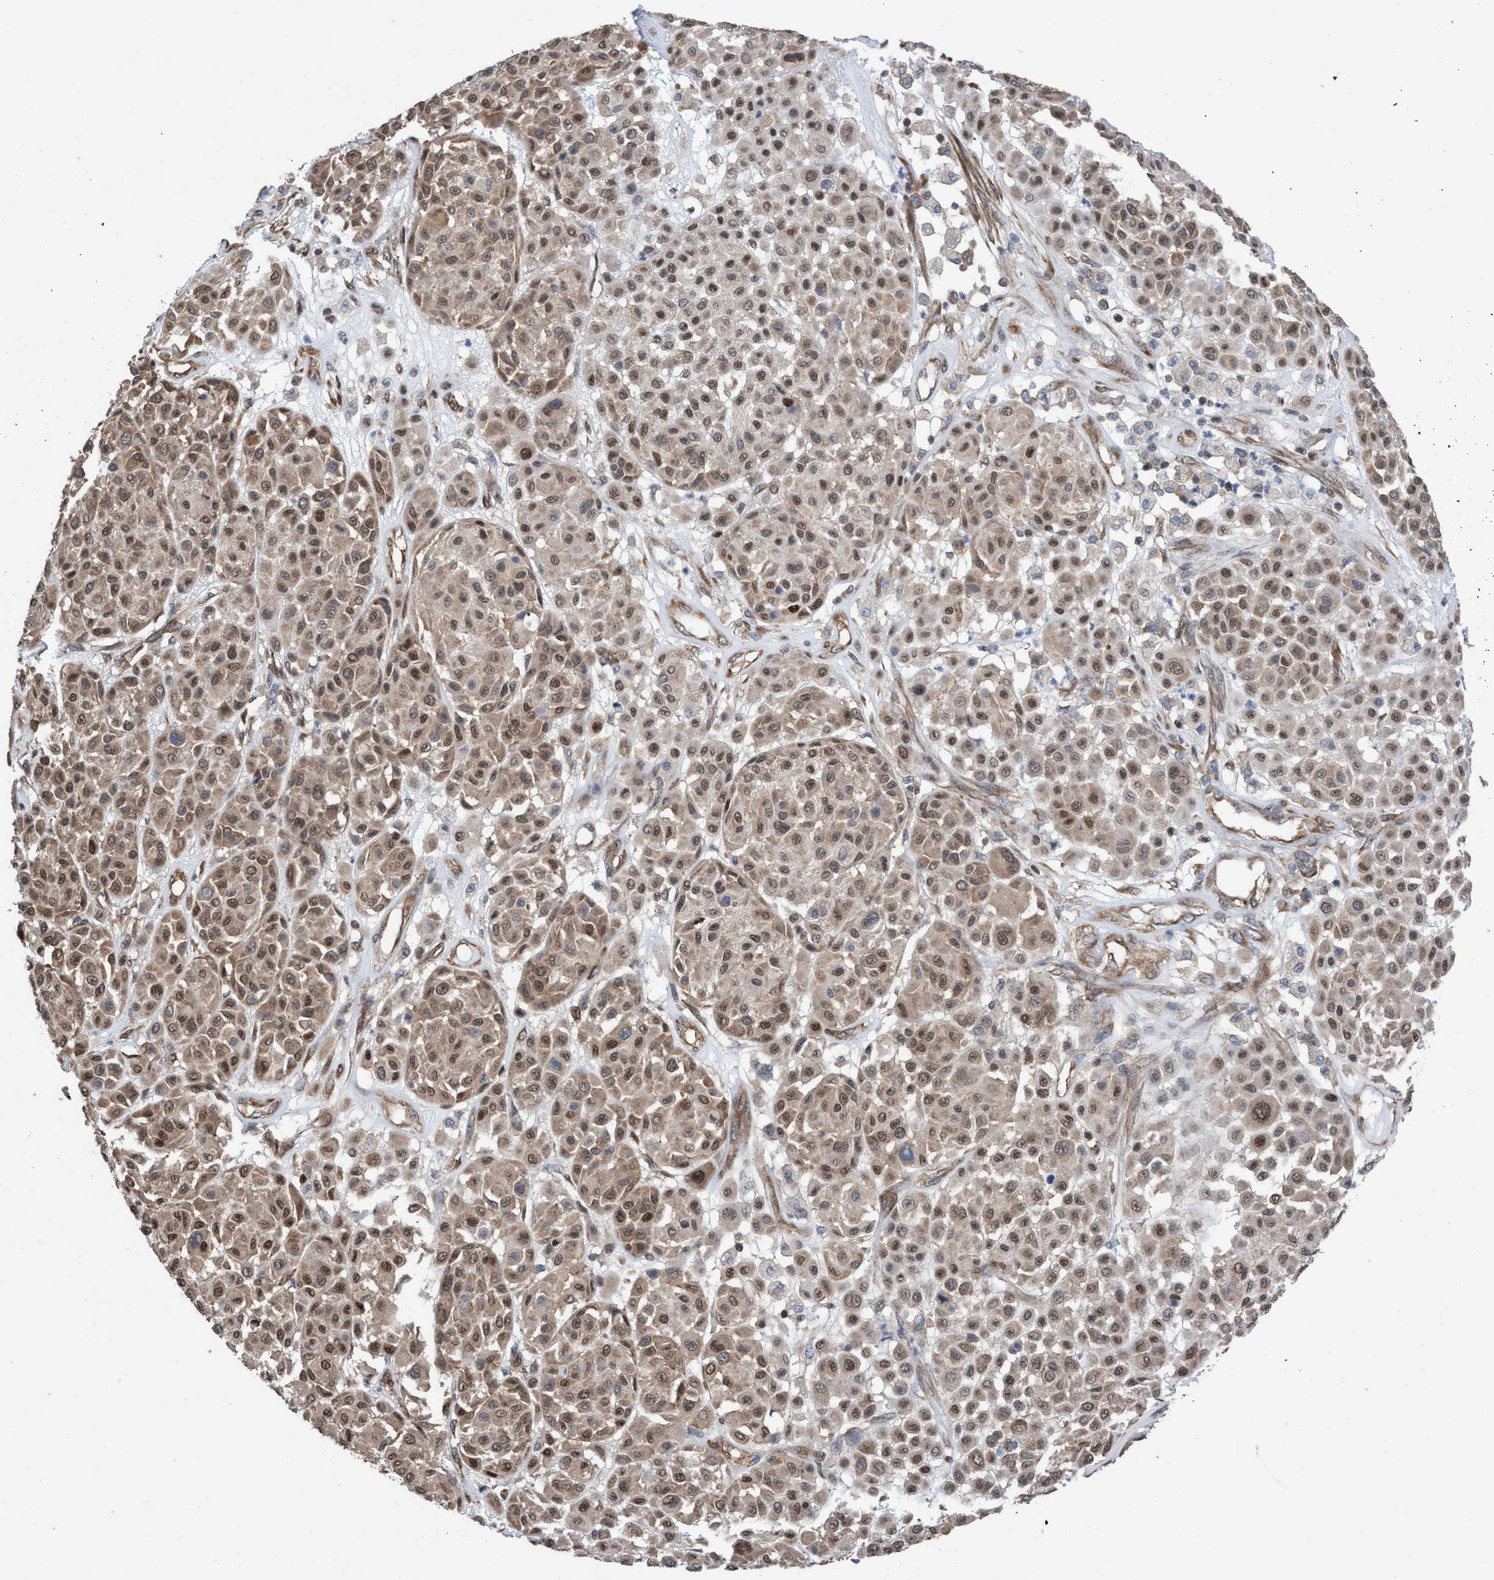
{"staining": {"intensity": "moderate", "quantity": ">75%", "location": "cytoplasmic/membranous,nuclear"}, "tissue": "melanoma", "cell_type": "Tumor cells", "image_type": "cancer", "snomed": [{"axis": "morphology", "description": "Malignant melanoma, Metastatic site"}, {"axis": "topography", "description": "Soft tissue"}], "caption": "Immunohistochemical staining of malignant melanoma (metastatic site) shows moderate cytoplasmic/membranous and nuclear protein expression in approximately >75% of tumor cells.", "gene": "METAP2", "patient": {"sex": "male", "age": 41}}